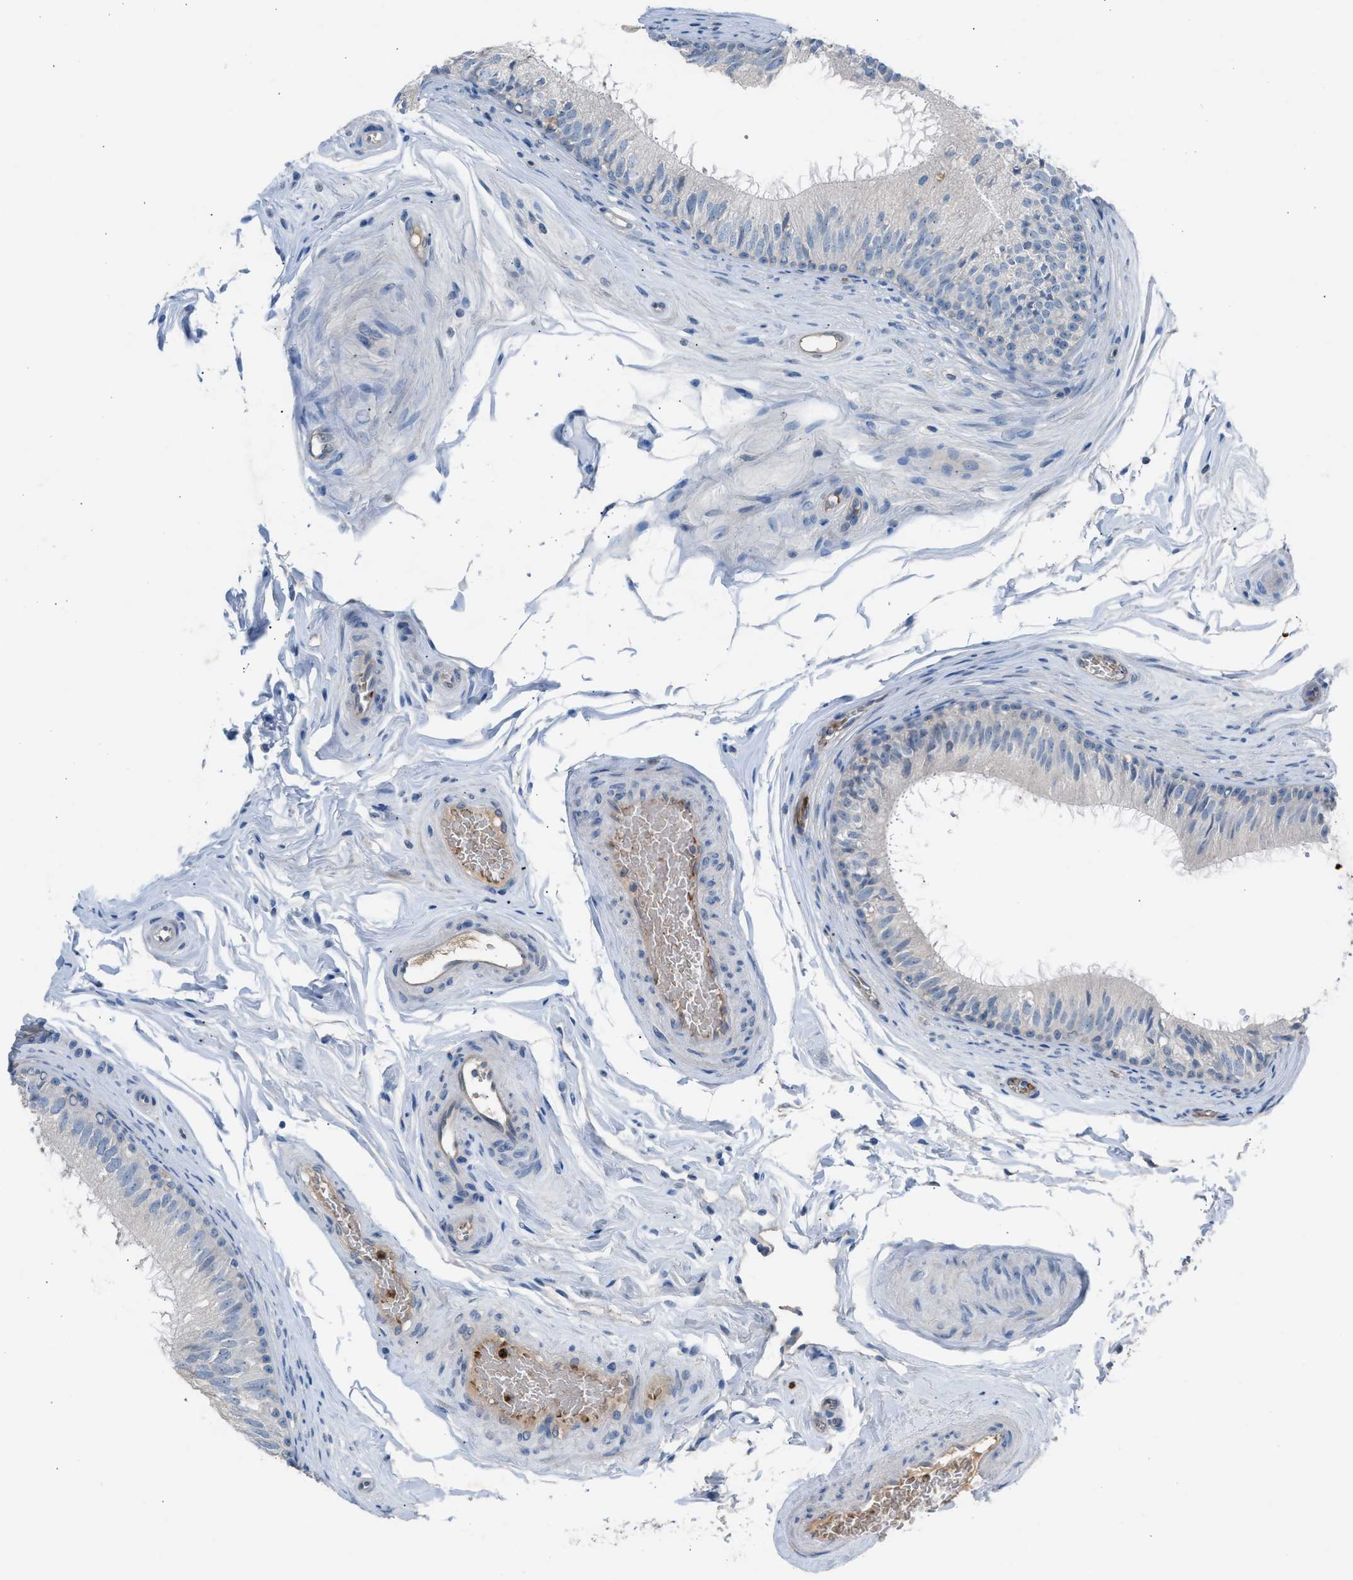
{"staining": {"intensity": "negative", "quantity": "none", "location": "none"}, "tissue": "epididymis", "cell_type": "Glandular cells", "image_type": "normal", "snomed": [{"axis": "morphology", "description": "Normal tissue, NOS"}, {"axis": "topography", "description": "Testis"}, {"axis": "topography", "description": "Epididymis"}], "caption": "Immunohistochemistry (IHC) of unremarkable epididymis shows no positivity in glandular cells.", "gene": "CFAP77", "patient": {"sex": "male", "age": 36}}